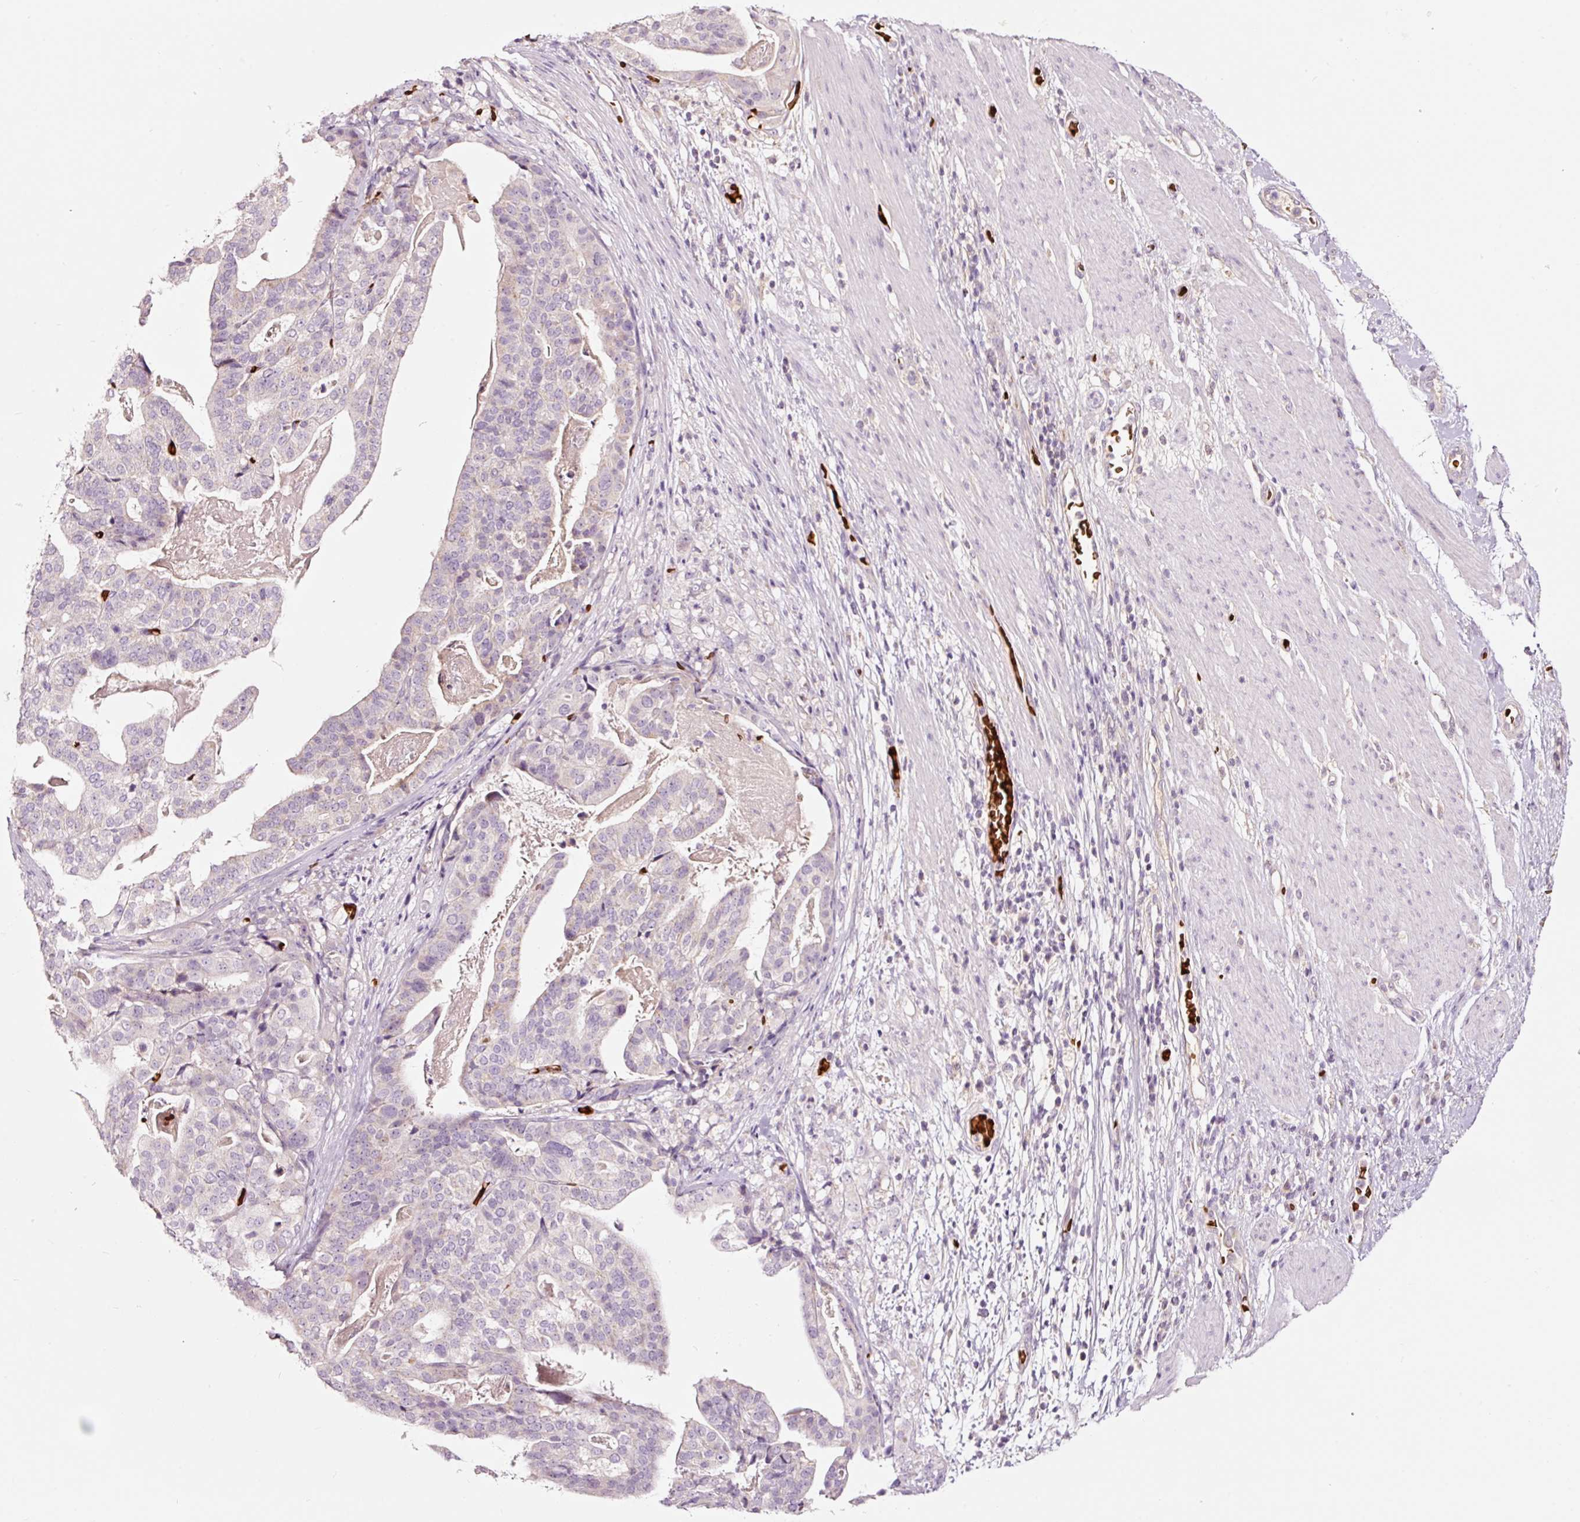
{"staining": {"intensity": "negative", "quantity": "none", "location": "none"}, "tissue": "stomach cancer", "cell_type": "Tumor cells", "image_type": "cancer", "snomed": [{"axis": "morphology", "description": "Adenocarcinoma, NOS"}, {"axis": "topography", "description": "Stomach"}], "caption": "High magnification brightfield microscopy of stomach adenocarcinoma stained with DAB (3,3'-diaminobenzidine) (brown) and counterstained with hematoxylin (blue): tumor cells show no significant staining.", "gene": "LDHAL6B", "patient": {"sex": "male", "age": 48}}